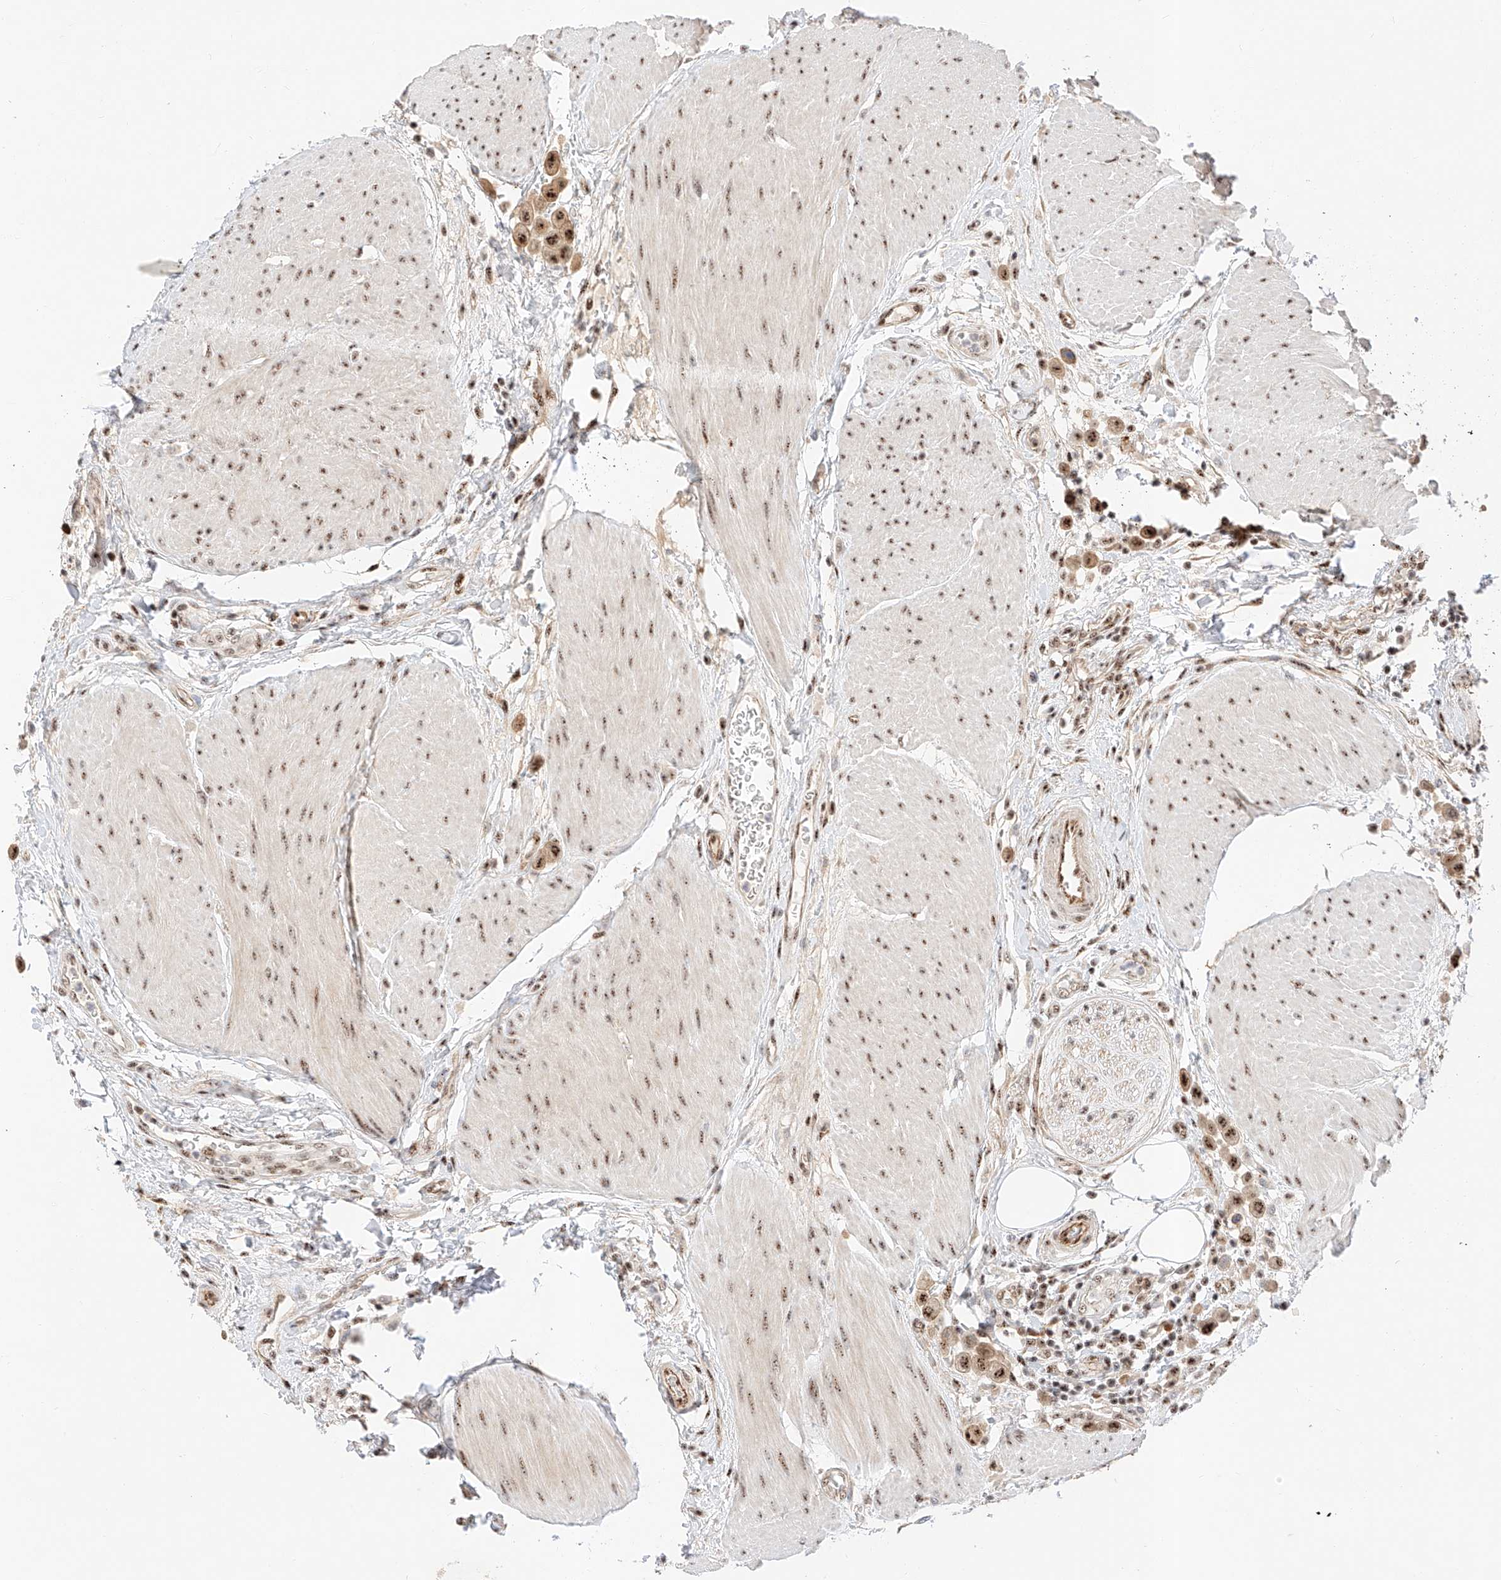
{"staining": {"intensity": "strong", "quantity": "25%-75%", "location": "cytoplasmic/membranous,nuclear"}, "tissue": "urothelial cancer", "cell_type": "Tumor cells", "image_type": "cancer", "snomed": [{"axis": "morphology", "description": "Urothelial carcinoma, High grade"}, {"axis": "topography", "description": "Urinary bladder"}], "caption": "There is high levels of strong cytoplasmic/membranous and nuclear positivity in tumor cells of urothelial cancer, as demonstrated by immunohistochemical staining (brown color).", "gene": "ATXN7L2", "patient": {"sex": "male", "age": 50}}